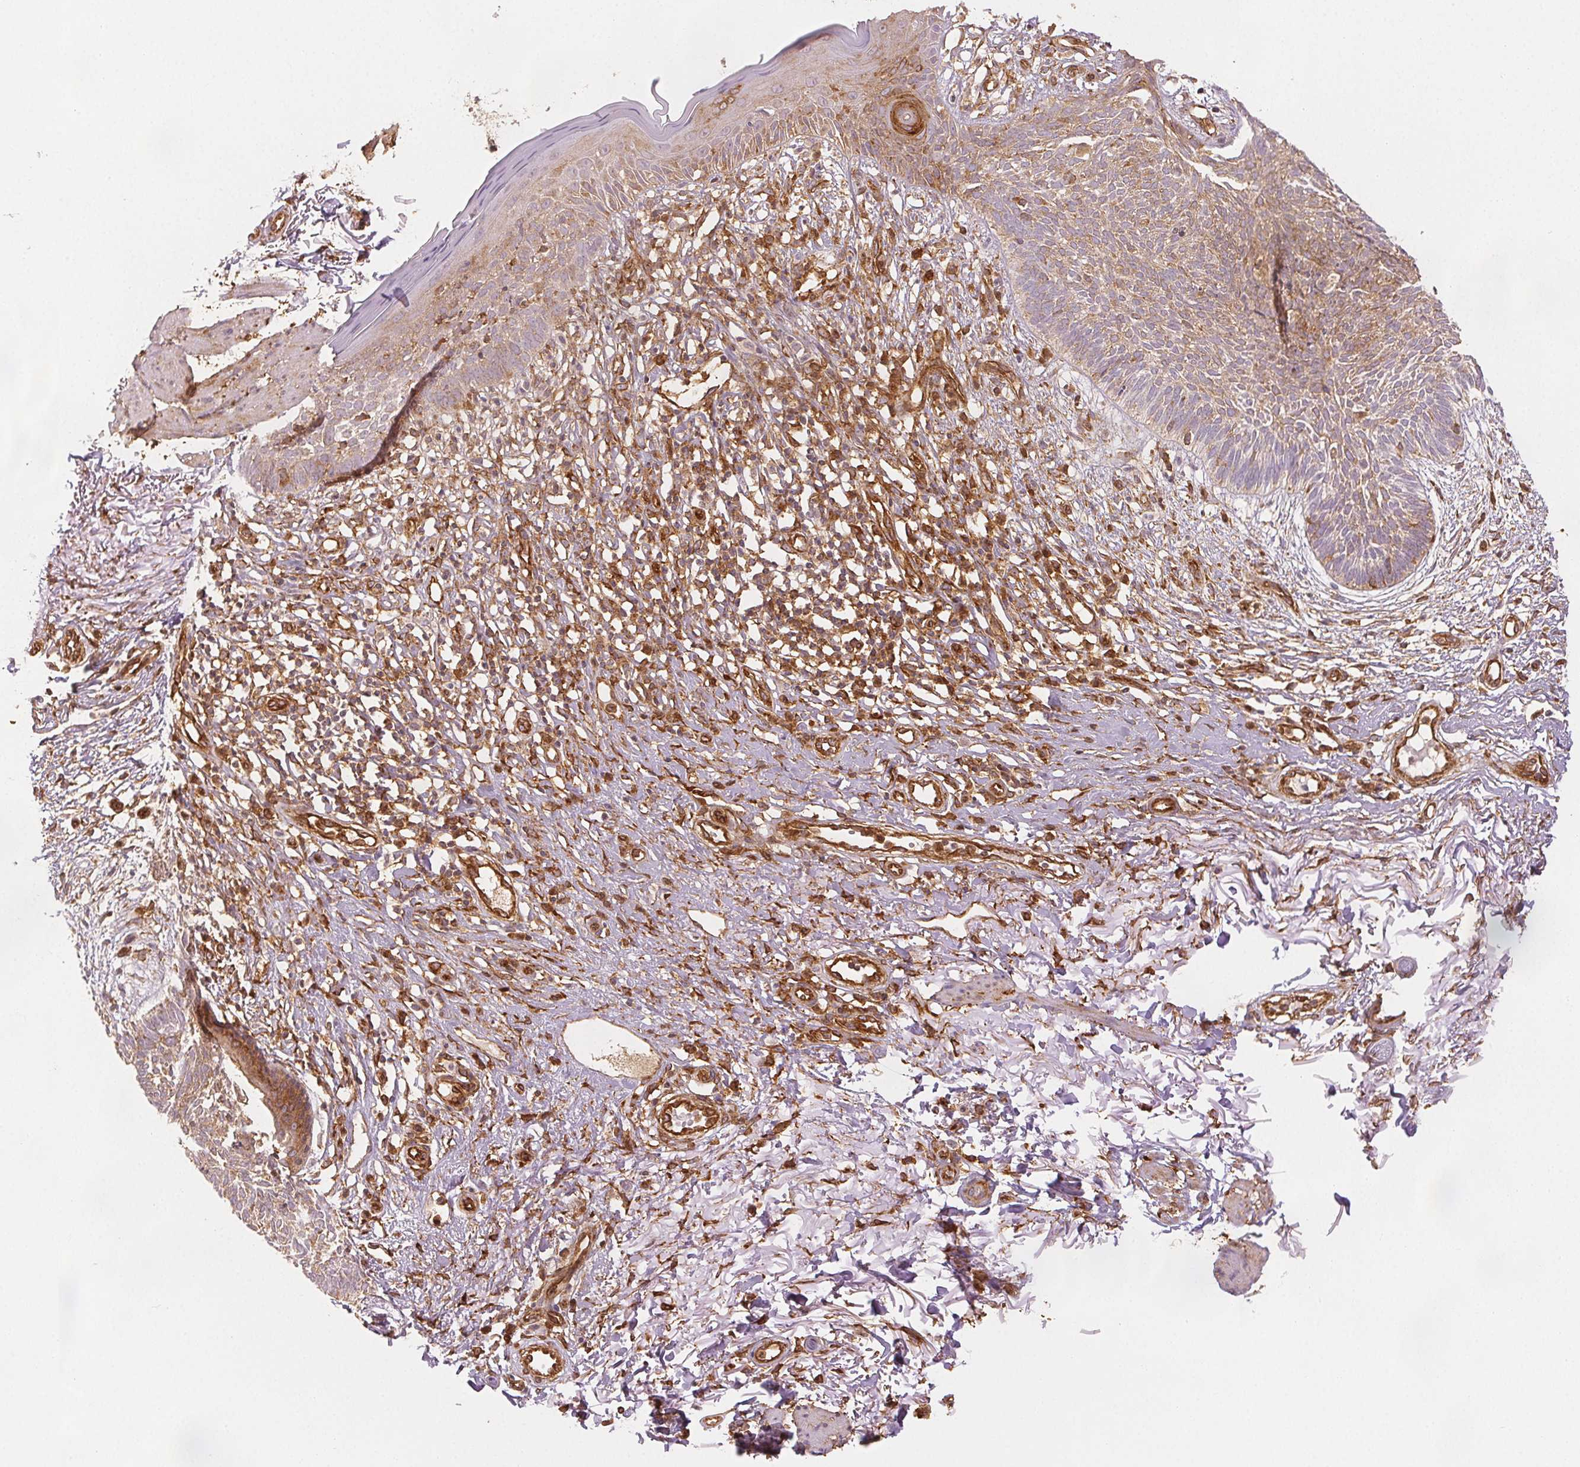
{"staining": {"intensity": "weak", "quantity": "25%-75%", "location": "cytoplasmic/membranous"}, "tissue": "skin cancer", "cell_type": "Tumor cells", "image_type": "cancer", "snomed": [{"axis": "morphology", "description": "Basal cell carcinoma"}, {"axis": "topography", "description": "Skin"}], "caption": "Immunohistochemistry (IHC) (DAB (3,3'-diaminobenzidine)) staining of skin cancer (basal cell carcinoma) displays weak cytoplasmic/membranous protein expression in approximately 25%-75% of tumor cells.", "gene": "DIAPH2", "patient": {"sex": "female", "age": 84}}